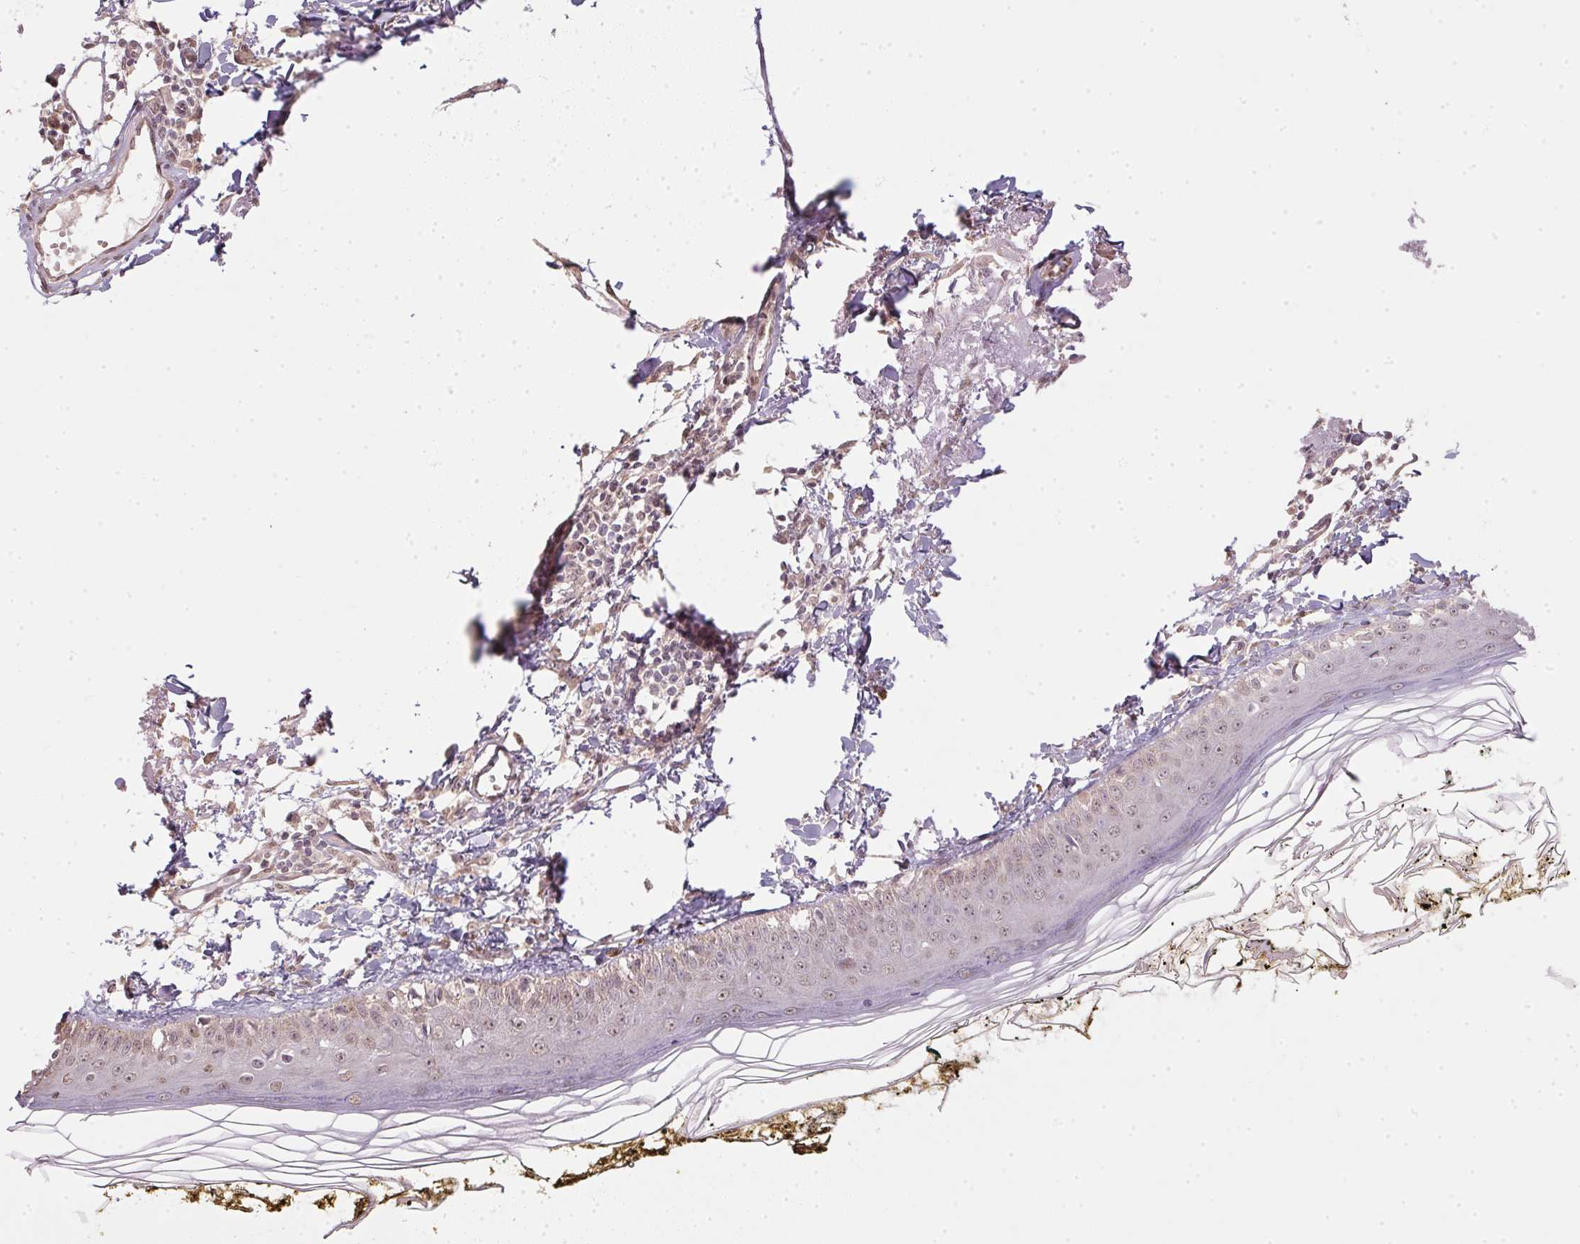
{"staining": {"intensity": "negative", "quantity": "none", "location": "none"}, "tissue": "skin", "cell_type": "Fibroblasts", "image_type": "normal", "snomed": [{"axis": "morphology", "description": "Normal tissue, NOS"}, {"axis": "topography", "description": "Skin"}], "caption": "Fibroblasts are negative for brown protein staining in benign skin. (DAB immunohistochemistry (IHC), high magnification).", "gene": "PPP4R4", "patient": {"sex": "male", "age": 76}}